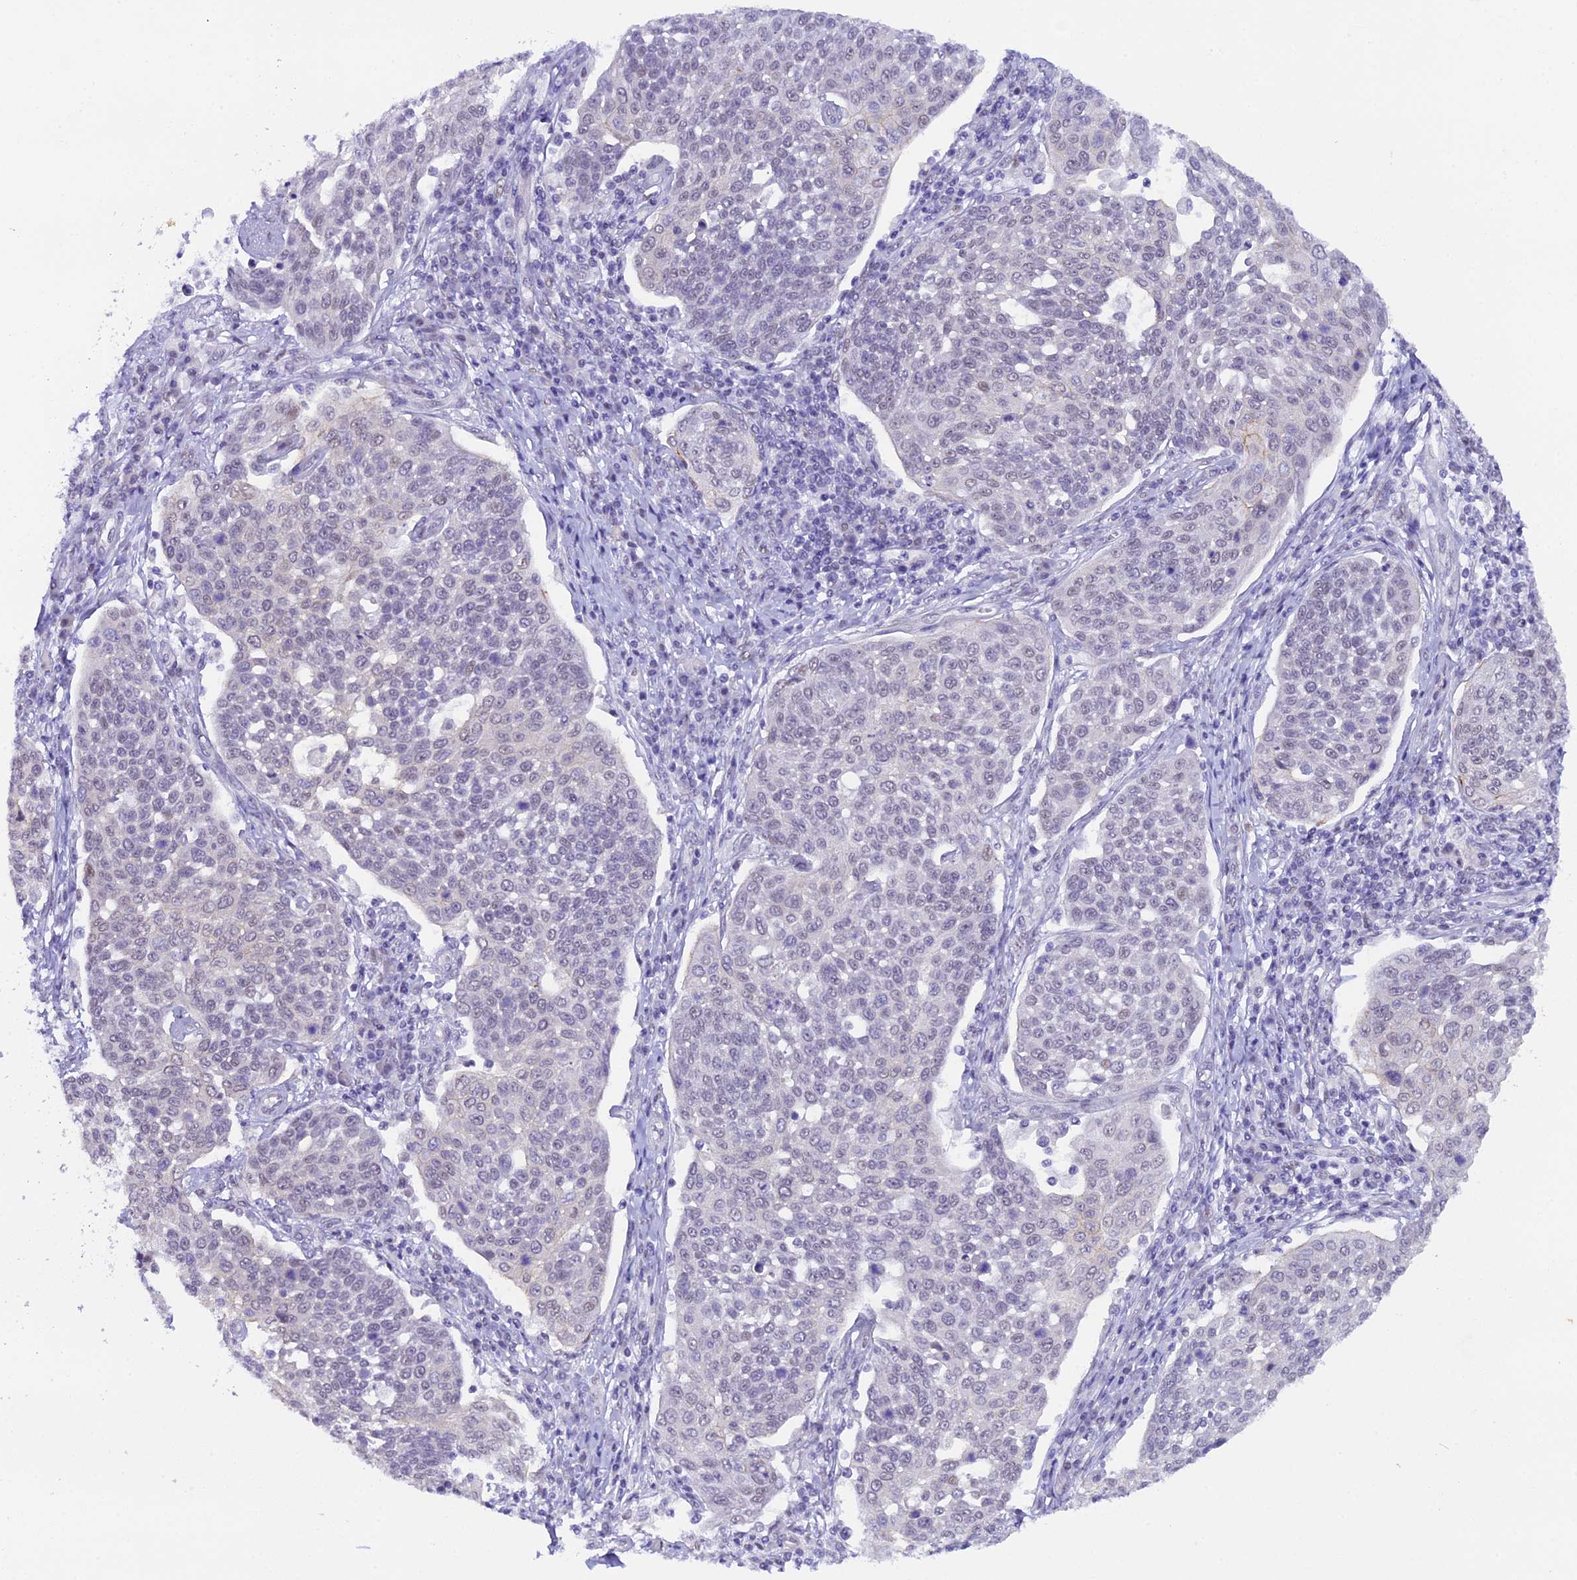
{"staining": {"intensity": "negative", "quantity": "none", "location": "none"}, "tissue": "cervical cancer", "cell_type": "Tumor cells", "image_type": "cancer", "snomed": [{"axis": "morphology", "description": "Squamous cell carcinoma, NOS"}, {"axis": "topography", "description": "Cervix"}], "caption": "Micrograph shows no protein positivity in tumor cells of cervical cancer tissue.", "gene": "OSGEP", "patient": {"sex": "female", "age": 34}}